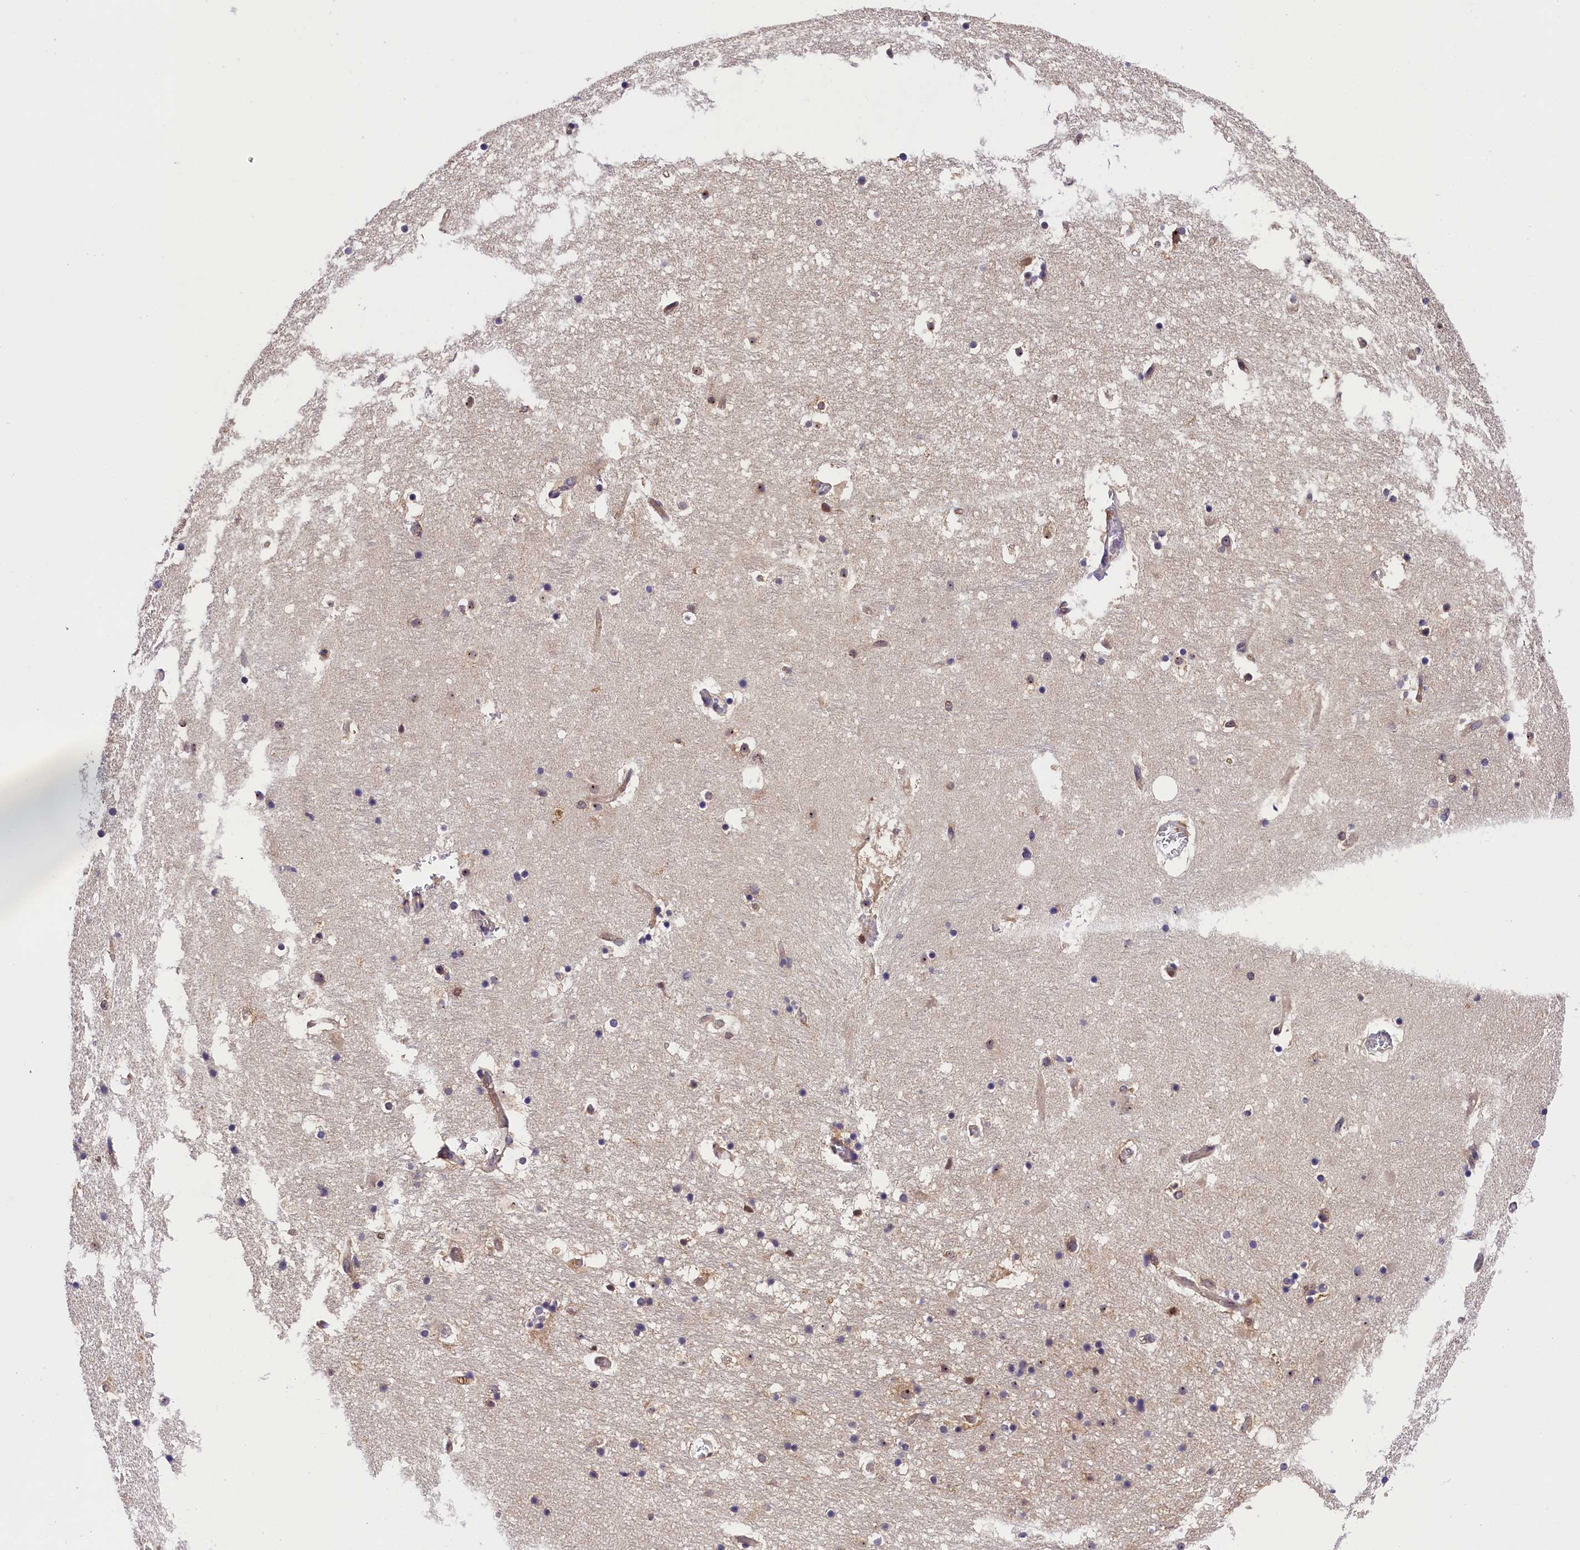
{"staining": {"intensity": "moderate", "quantity": "<25%", "location": "nuclear"}, "tissue": "hippocampus", "cell_type": "Glial cells", "image_type": "normal", "snomed": [{"axis": "morphology", "description": "Normal tissue, NOS"}, {"axis": "topography", "description": "Hippocampus"}], "caption": "Immunohistochemical staining of unremarkable human hippocampus exhibits low levels of moderate nuclear staining in approximately <25% of glial cells.", "gene": "EIF6", "patient": {"sex": "female", "age": 52}}